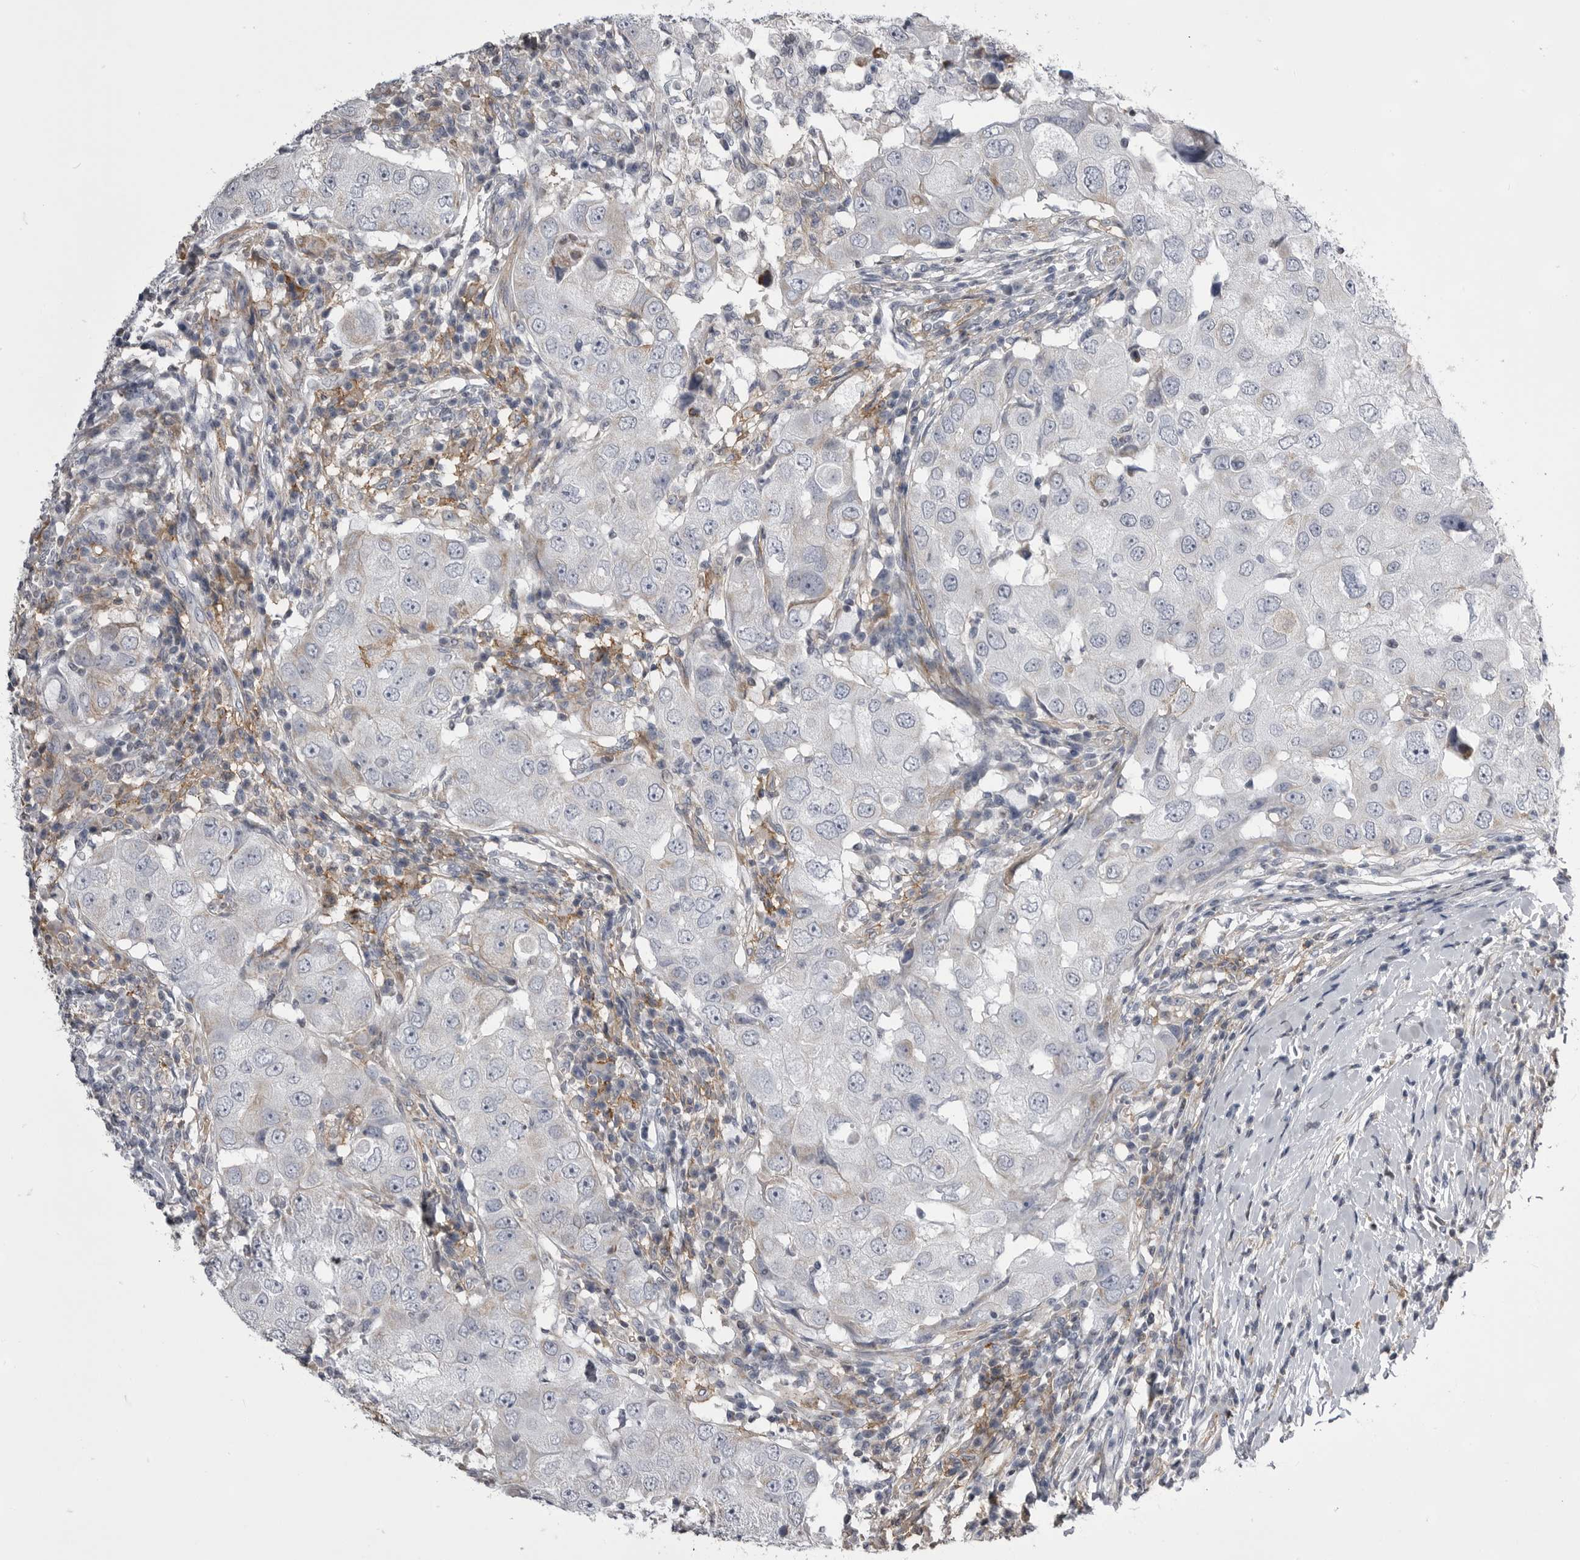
{"staining": {"intensity": "negative", "quantity": "none", "location": "none"}, "tissue": "breast cancer", "cell_type": "Tumor cells", "image_type": "cancer", "snomed": [{"axis": "morphology", "description": "Duct carcinoma"}, {"axis": "topography", "description": "Breast"}], "caption": "Breast intraductal carcinoma stained for a protein using immunohistochemistry demonstrates no positivity tumor cells.", "gene": "OPLAH", "patient": {"sex": "female", "age": 27}}